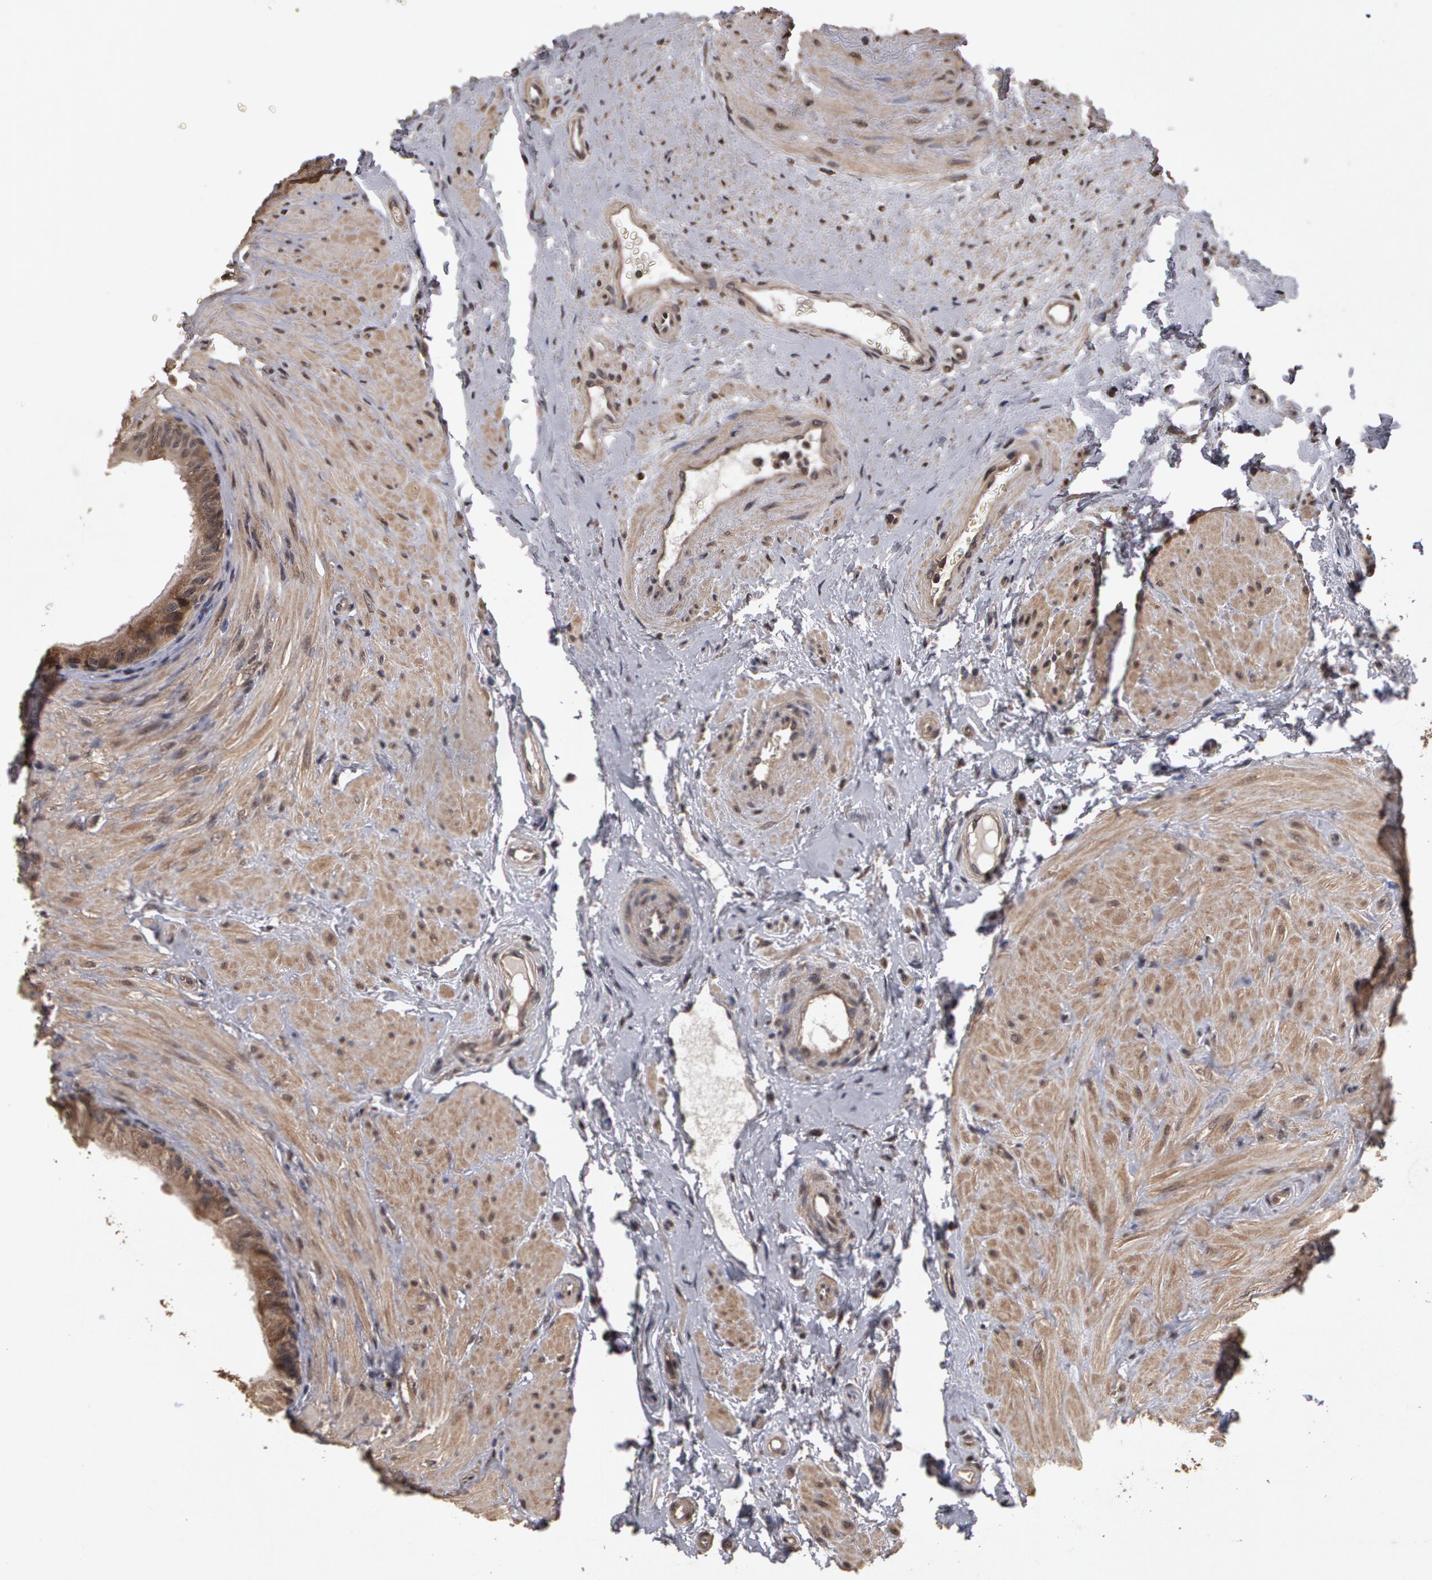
{"staining": {"intensity": "moderate", "quantity": ">75%", "location": "cytoplasmic/membranous"}, "tissue": "epididymis", "cell_type": "Glandular cells", "image_type": "normal", "snomed": [{"axis": "morphology", "description": "Normal tissue, NOS"}, {"axis": "topography", "description": "Epididymis"}], "caption": "Moderate cytoplasmic/membranous protein staining is present in about >75% of glandular cells in epididymis. Using DAB (brown) and hematoxylin (blue) stains, captured at high magnification using brightfield microscopy.", "gene": "CALR", "patient": {"sex": "male", "age": 68}}